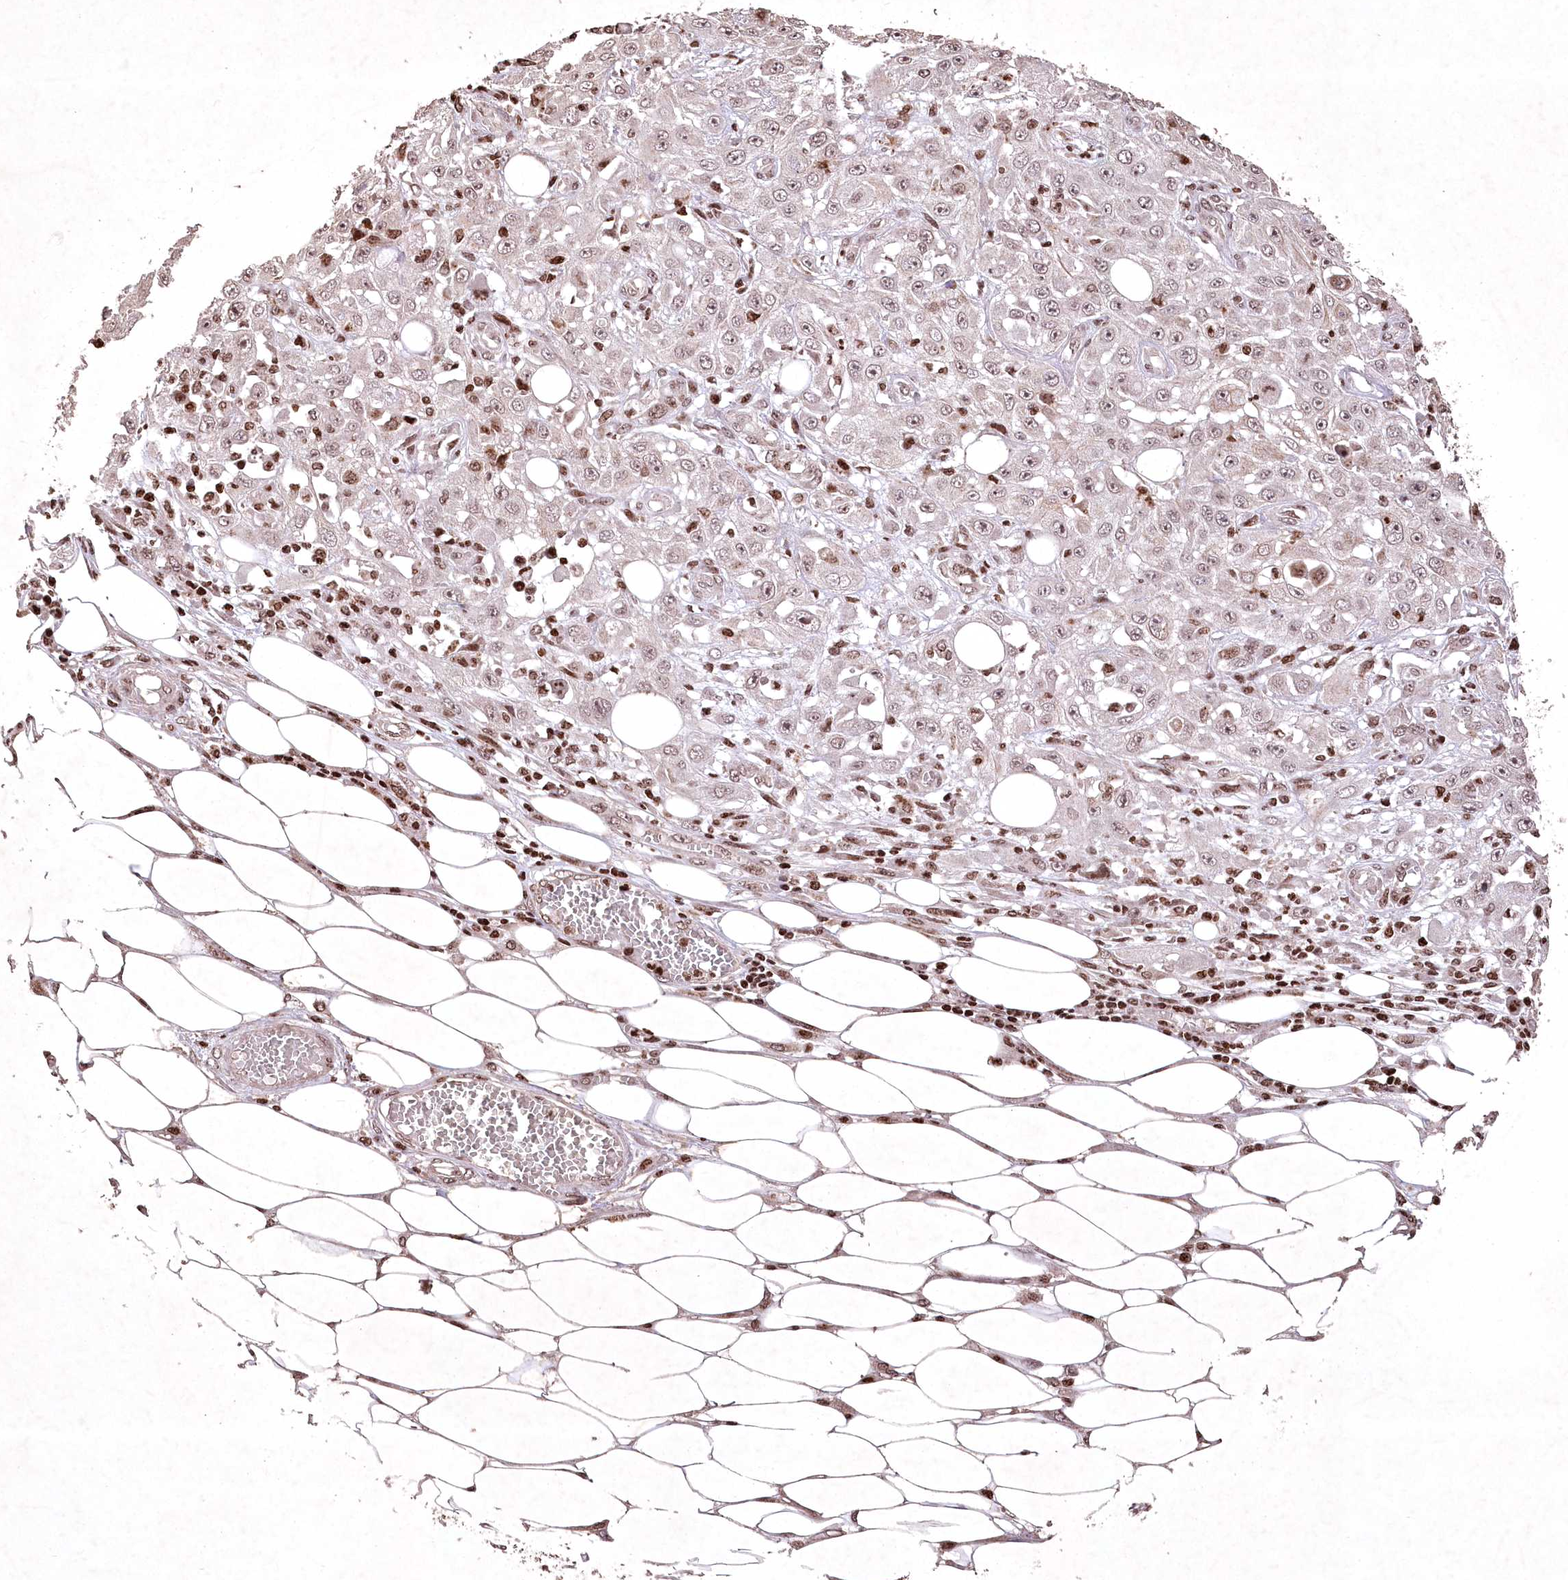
{"staining": {"intensity": "weak", "quantity": ">75%", "location": "nuclear"}, "tissue": "skin cancer", "cell_type": "Tumor cells", "image_type": "cancer", "snomed": [{"axis": "morphology", "description": "Squamous cell carcinoma, NOS"}, {"axis": "morphology", "description": "Squamous cell carcinoma, metastatic, NOS"}, {"axis": "topography", "description": "Skin"}, {"axis": "topography", "description": "Lymph node"}], "caption": "A micrograph showing weak nuclear staining in about >75% of tumor cells in skin metastatic squamous cell carcinoma, as visualized by brown immunohistochemical staining.", "gene": "CCSER2", "patient": {"sex": "male", "age": 75}}